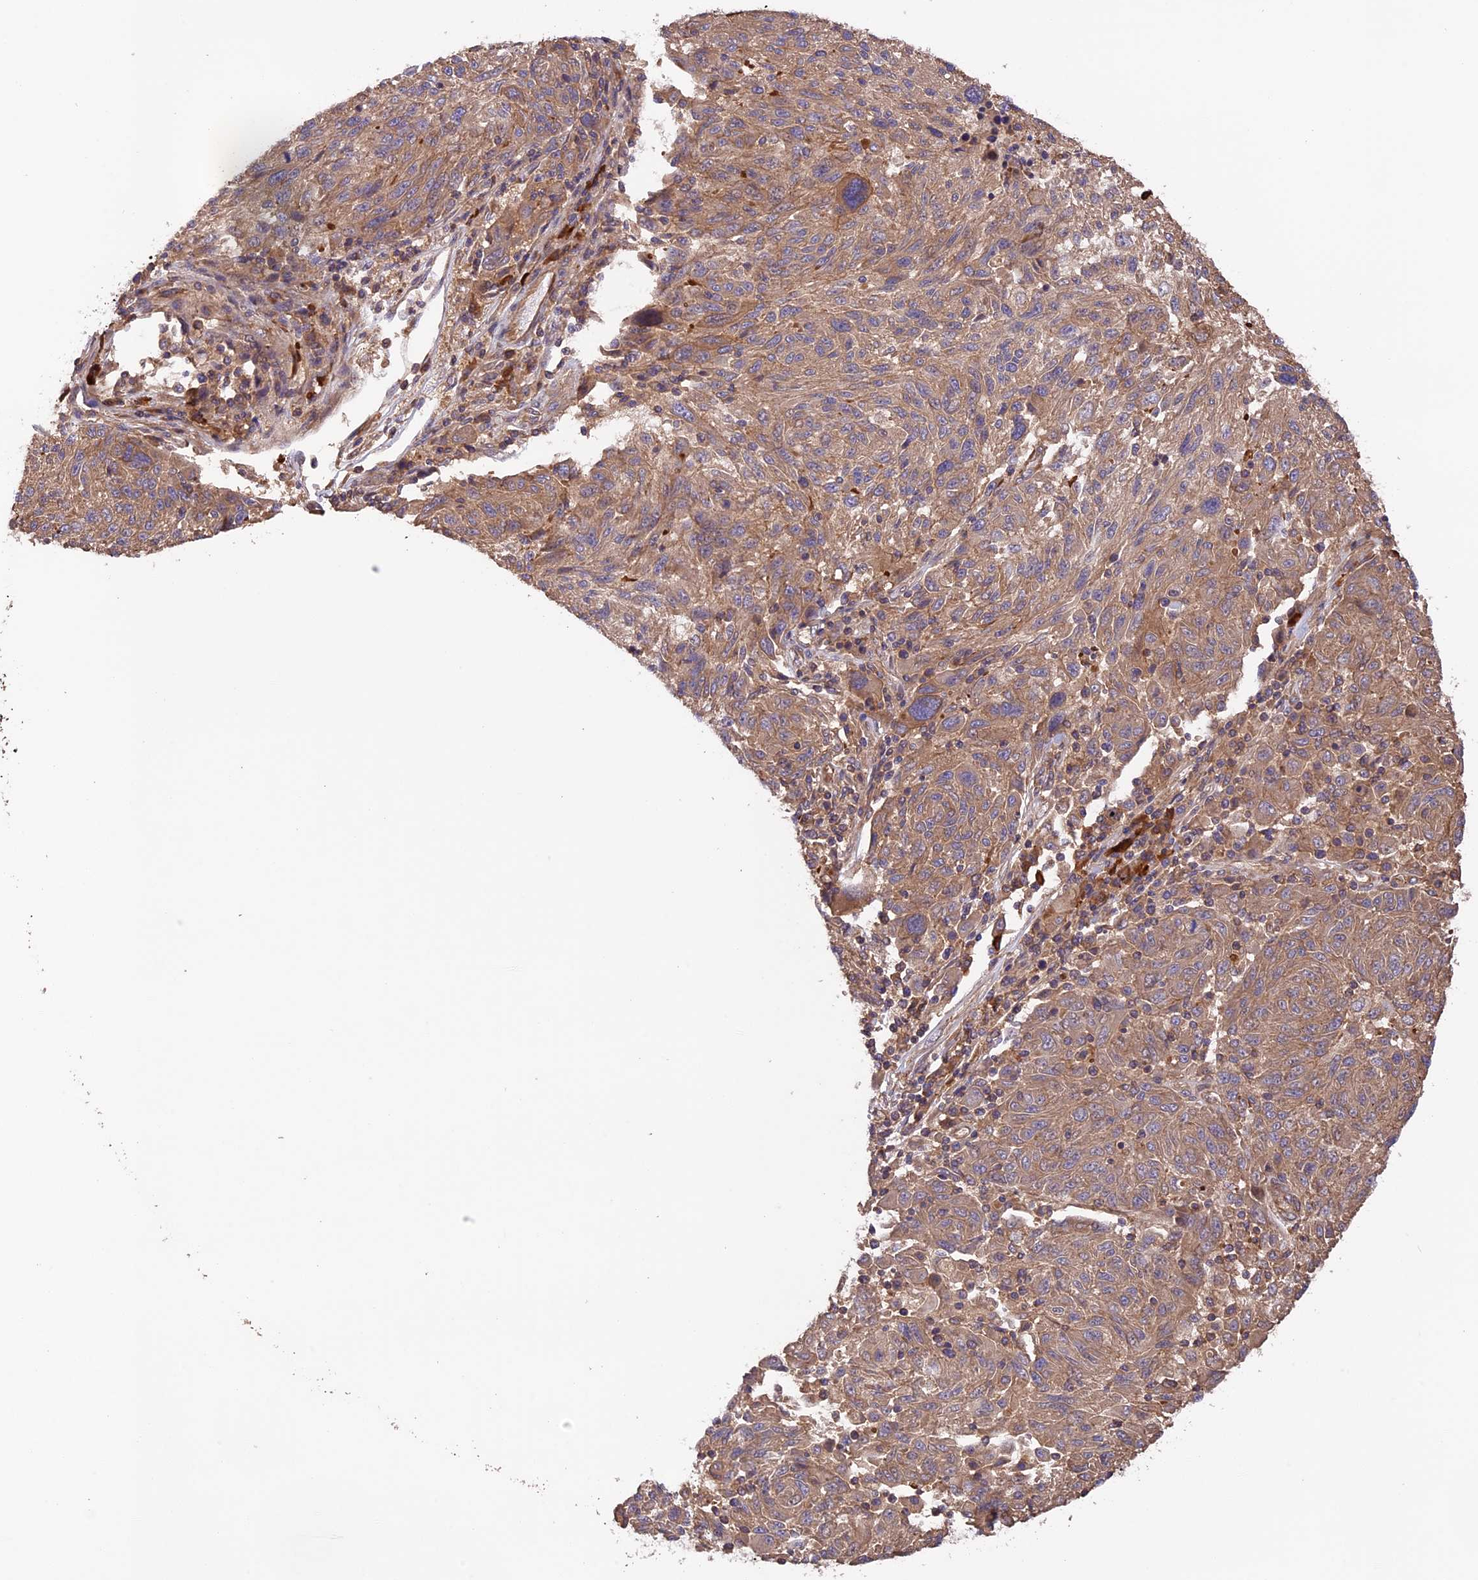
{"staining": {"intensity": "weak", "quantity": ">75%", "location": "cytoplasmic/membranous"}, "tissue": "melanoma", "cell_type": "Tumor cells", "image_type": "cancer", "snomed": [{"axis": "morphology", "description": "Malignant melanoma, NOS"}, {"axis": "topography", "description": "Skin"}], "caption": "Approximately >75% of tumor cells in human malignant melanoma exhibit weak cytoplasmic/membranous protein positivity as visualized by brown immunohistochemical staining.", "gene": "GAS8", "patient": {"sex": "male", "age": 53}}